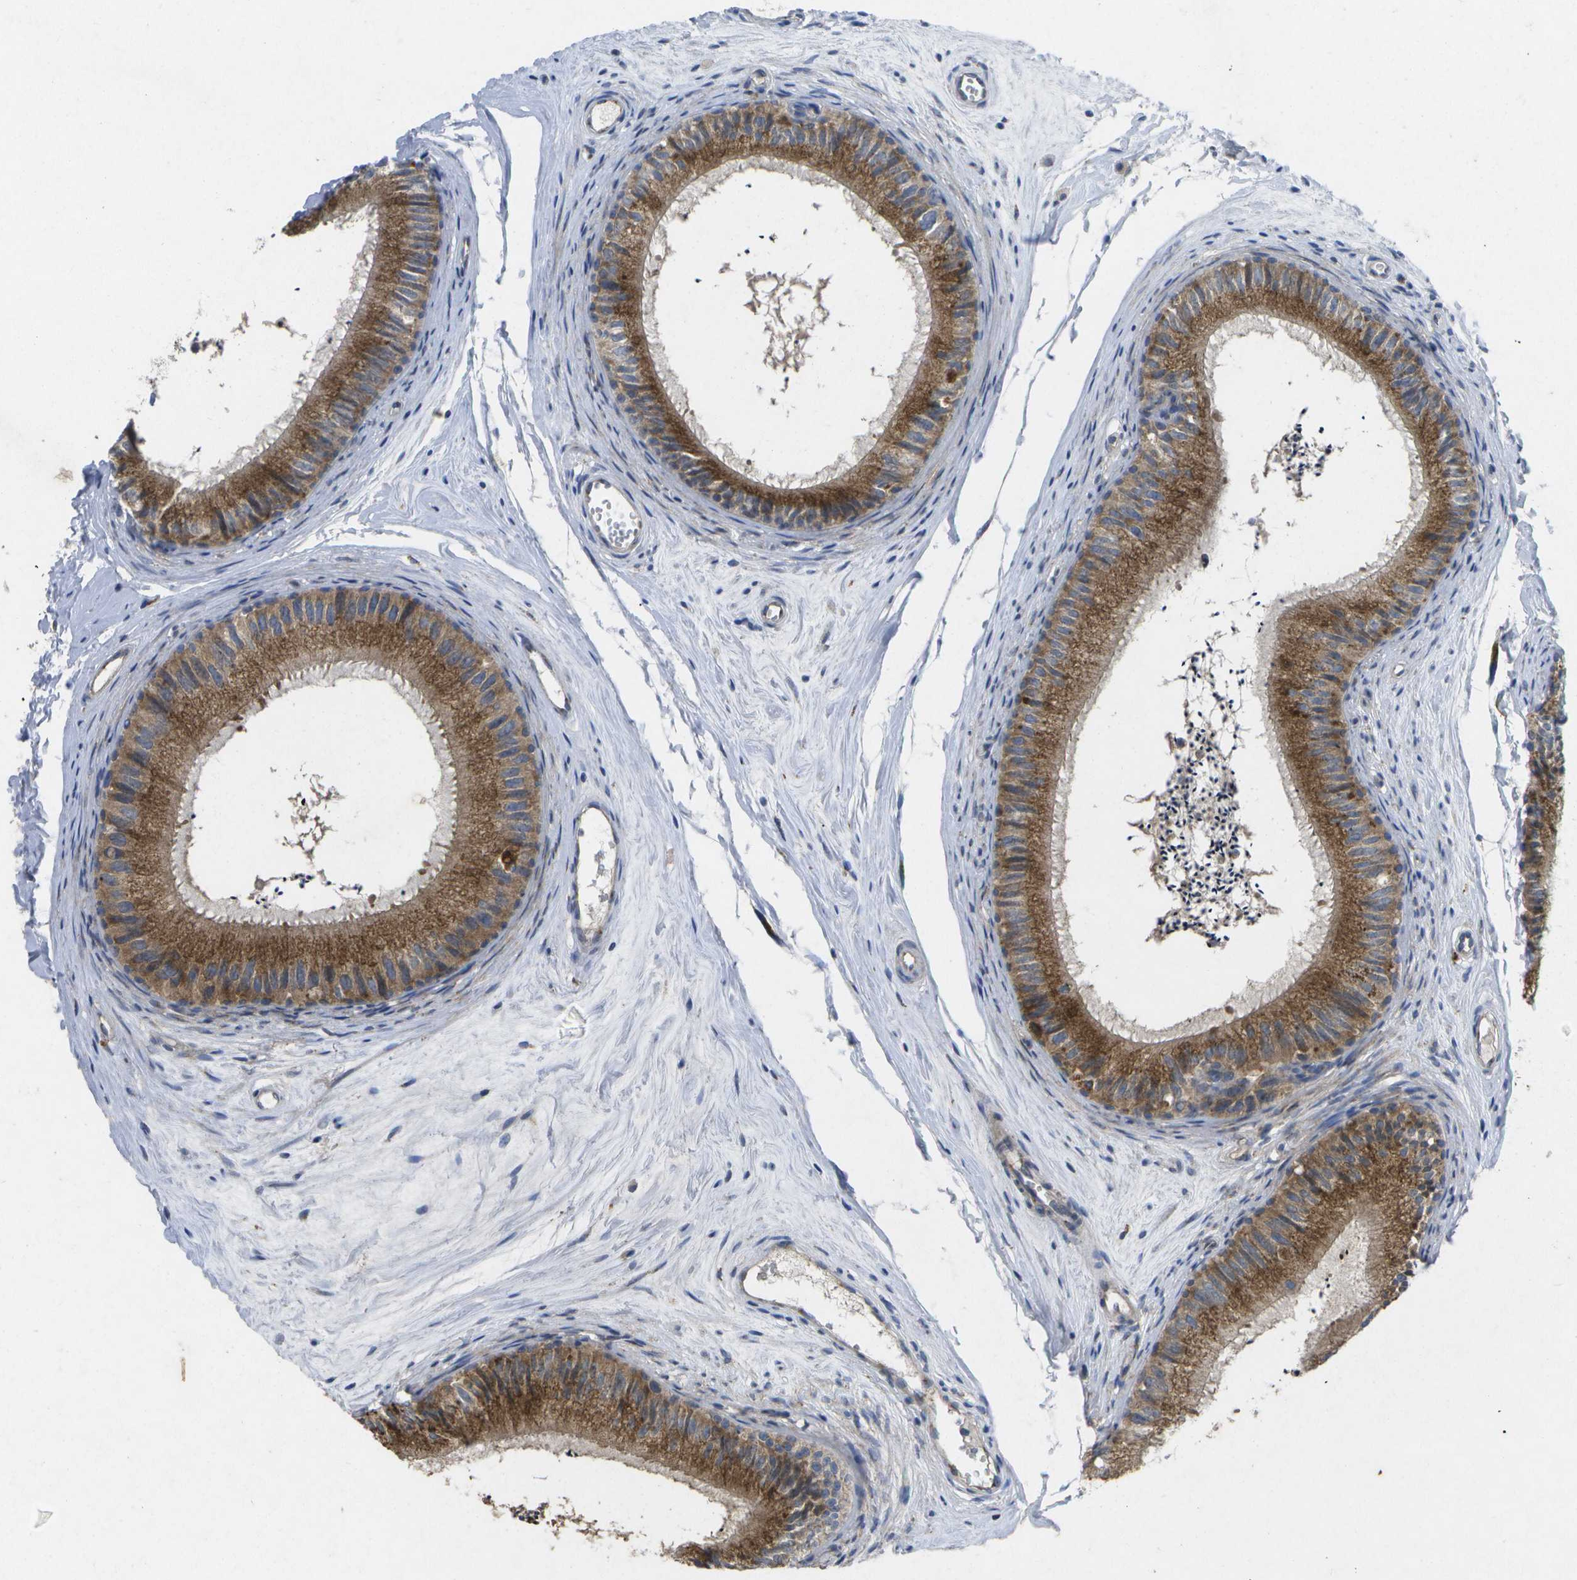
{"staining": {"intensity": "moderate", "quantity": ">75%", "location": "cytoplasmic/membranous"}, "tissue": "epididymis", "cell_type": "Glandular cells", "image_type": "normal", "snomed": [{"axis": "morphology", "description": "Normal tissue, NOS"}, {"axis": "topography", "description": "Epididymis"}], "caption": "A medium amount of moderate cytoplasmic/membranous staining is identified in approximately >75% of glandular cells in unremarkable epididymis.", "gene": "KDELR1", "patient": {"sex": "male", "age": 56}}